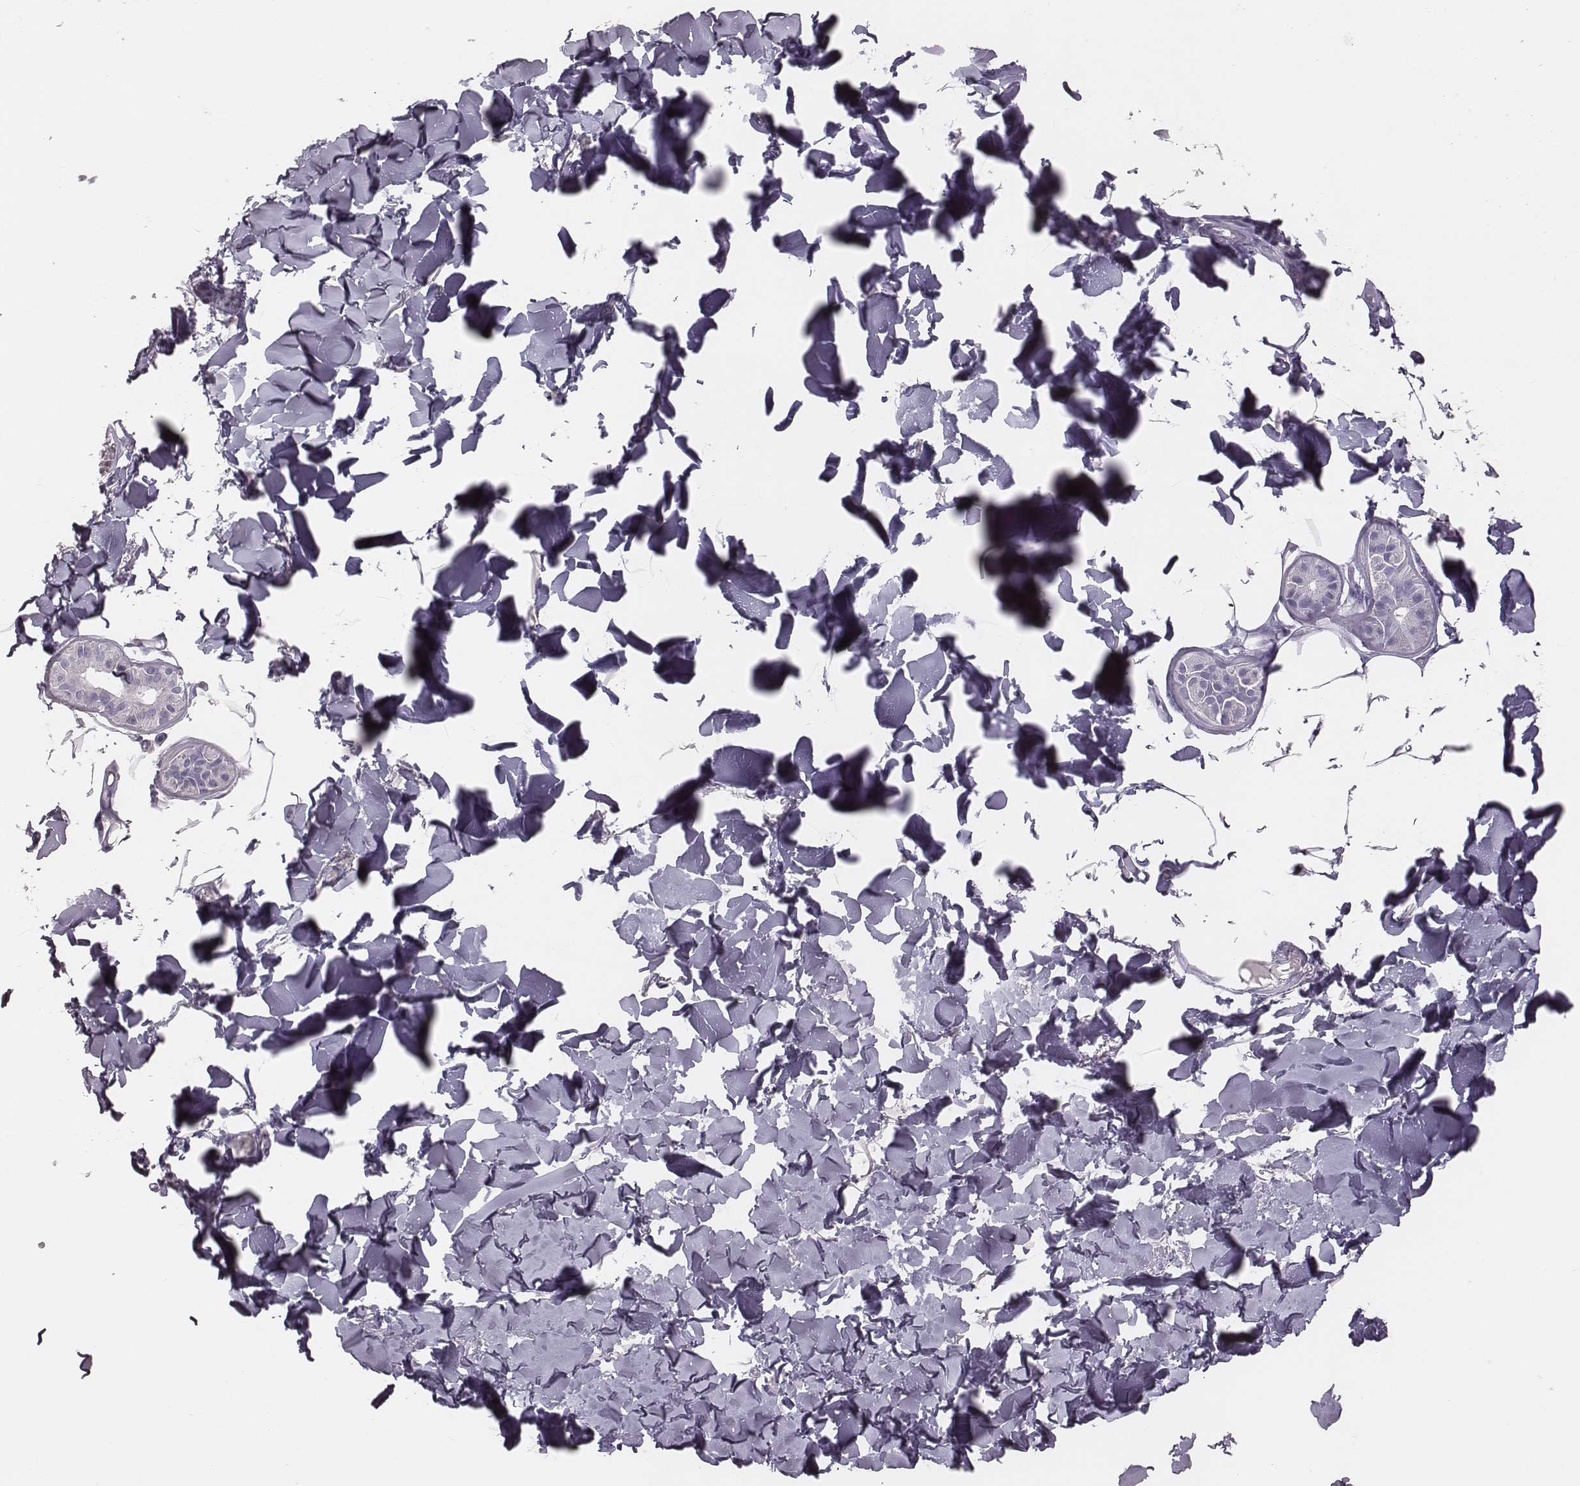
{"staining": {"intensity": "negative", "quantity": "none", "location": "none"}, "tissue": "adipose tissue", "cell_type": "Adipocytes", "image_type": "normal", "snomed": [{"axis": "morphology", "description": "Normal tissue, NOS"}, {"axis": "topography", "description": "Skin"}, {"axis": "topography", "description": "Peripheral nerve tissue"}], "caption": "Benign adipose tissue was stained to show a protein in brown. There is no significant expression in adipocytes. (DAB (3,3'-diaminobenzidine) IHC, high magnification).", "gene": "PDCD1", "patient": {"sex": "female", "age": 45}}